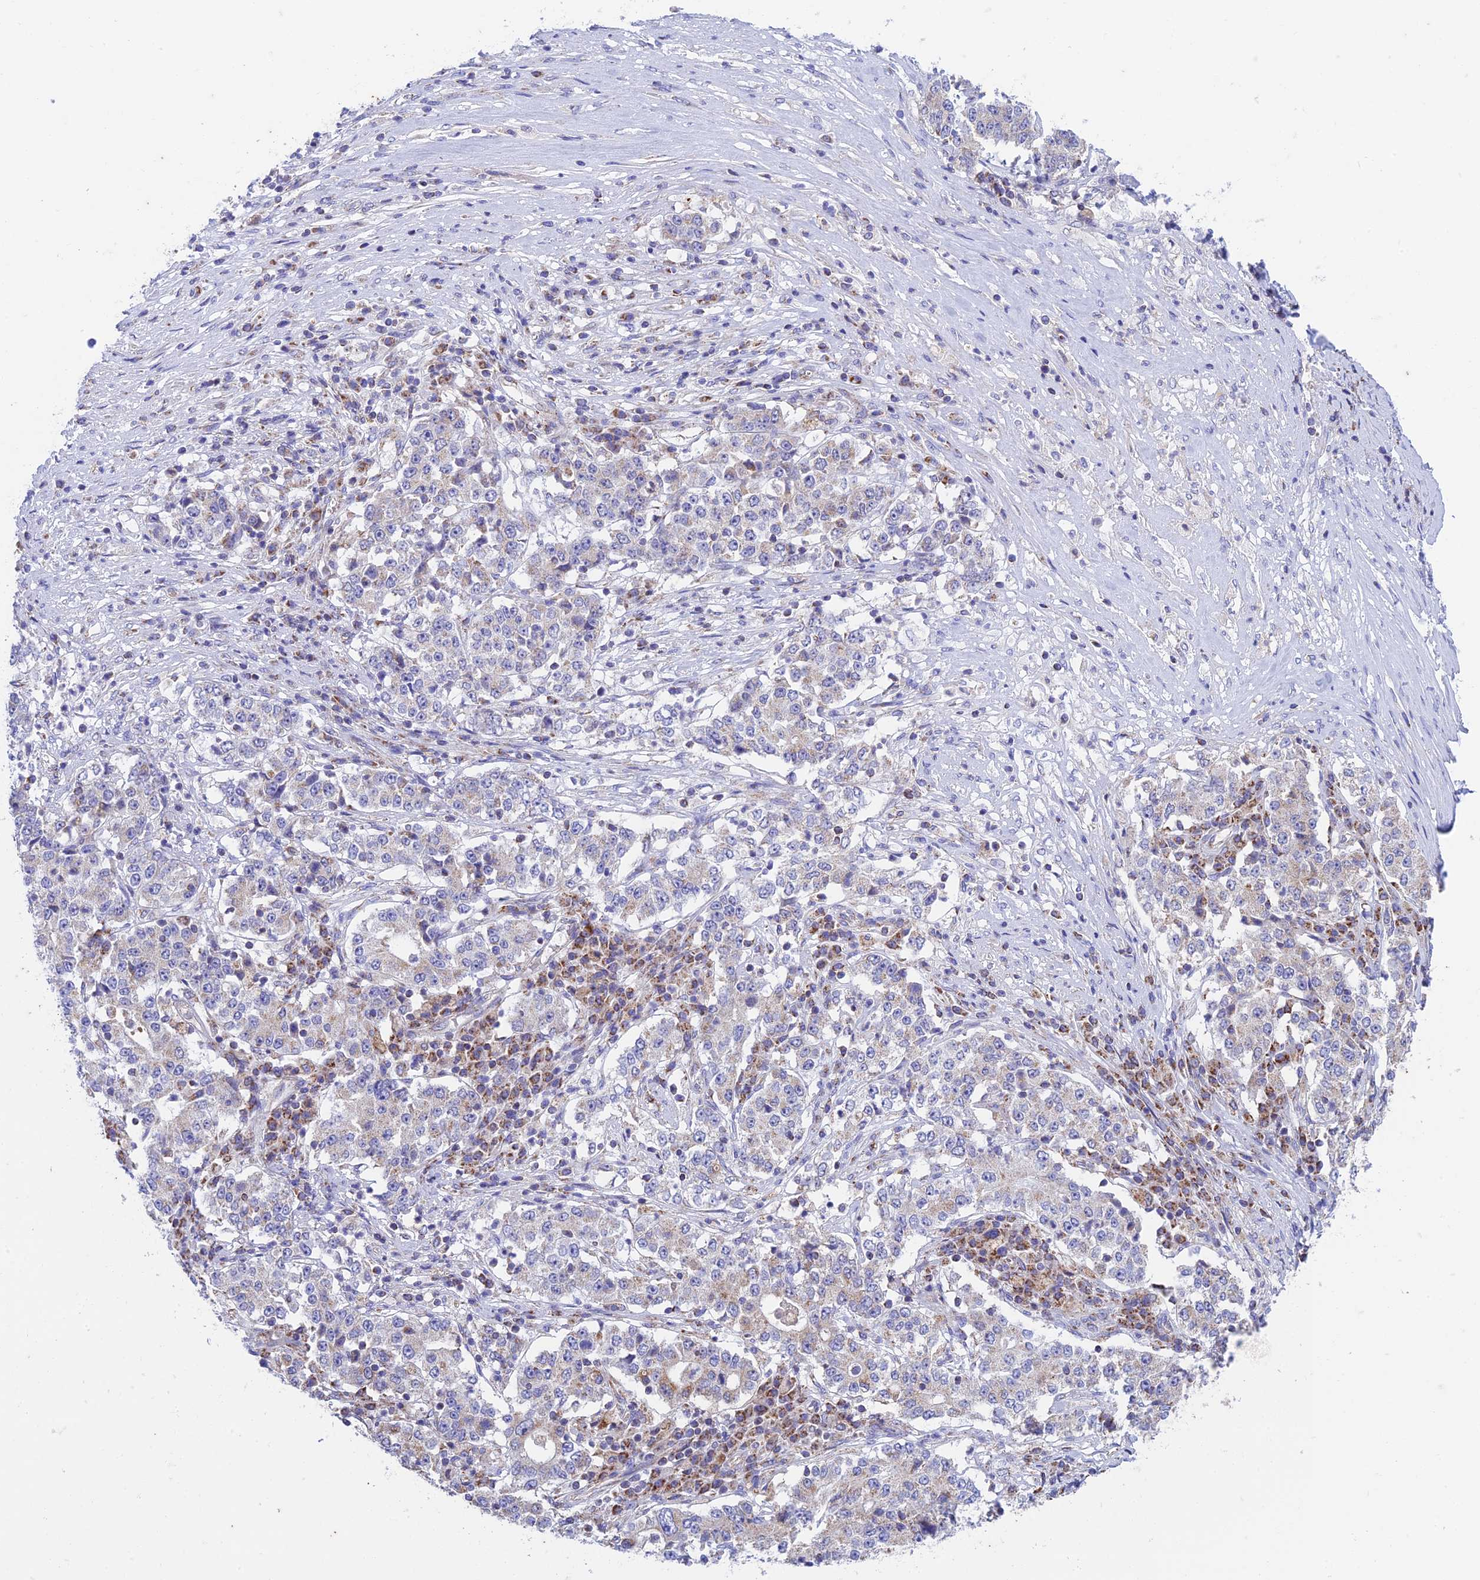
{"staining": {"intensity": "moderate", "quantity": "25%-75%", "location": "cytoplasmic/membranous"}, "tissue": "stomach cancer", "cell_type": "Tumor cells", "image_type": "cancer", "snomed": [{"axis": "morphology", "description": "Adenocarcinoma, NOS"}, {"axis": "topography", "description": "Stomach"}], "caption": "This is an image of immunohistochemistry staining of stomach cancer, which shows moderate staining in the cytoplasmic/membranous of tumor cells.", "gene": "ZNF181", "patient": {"sex": "male", "age": 59}}